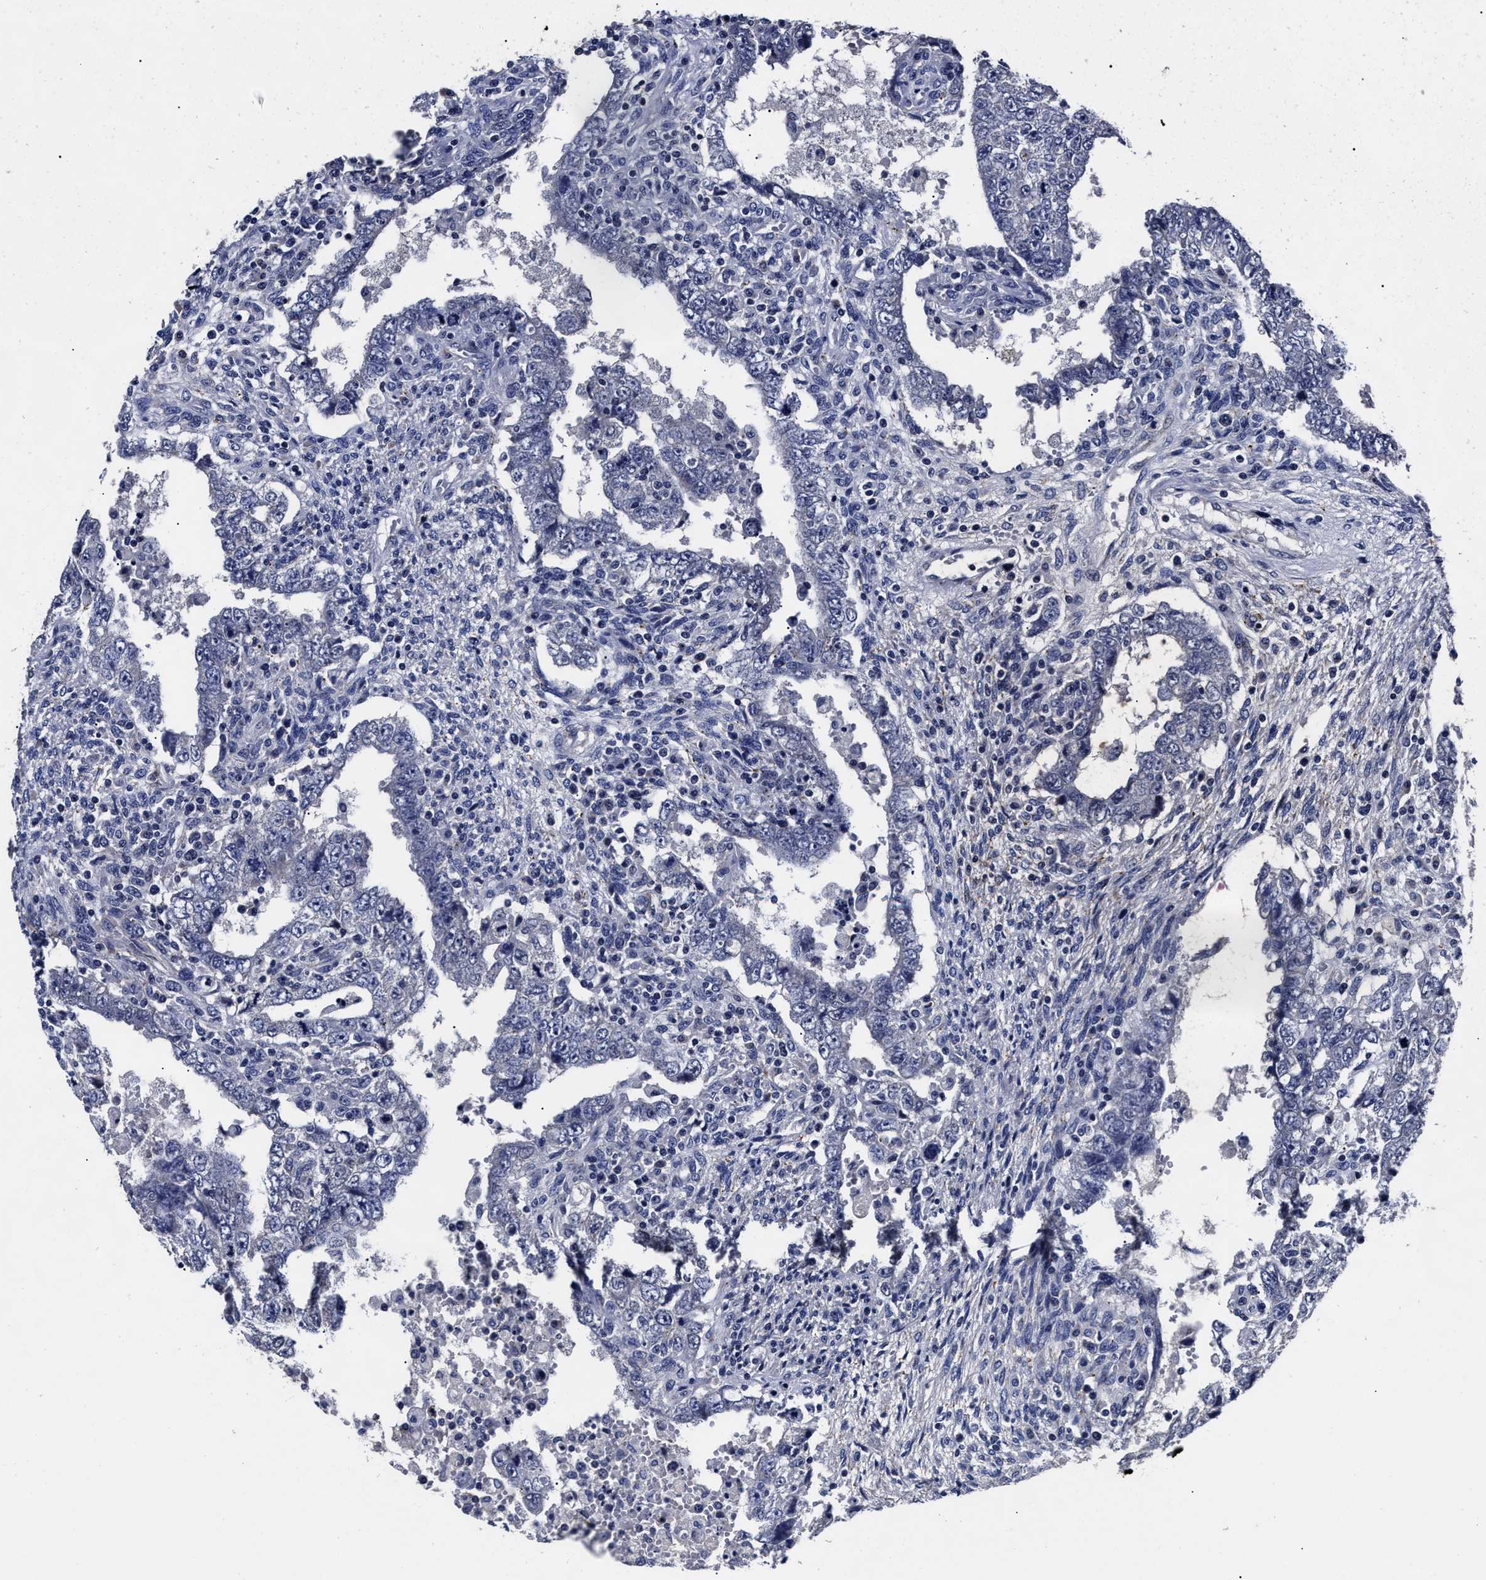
{"staining": {"intensity": "negative", "quantity": "none", "location": "none"}, "tissue": "testis cancer", "cell_type": "Tumor cells", "image_type": "cancer", "snomed": [{"axis": "morphology", "description": "Carcinoma, Embryonal, NOS"}, {"axis": "topography", "description": "Testis"}], "caption": "This is an immunohistochemistry histopathology image of embryonal carcinoma (testis). There is no expression in tumor cells.", "gene": "OLFML2A", "patient": {"sex": "male", "age": 26}}